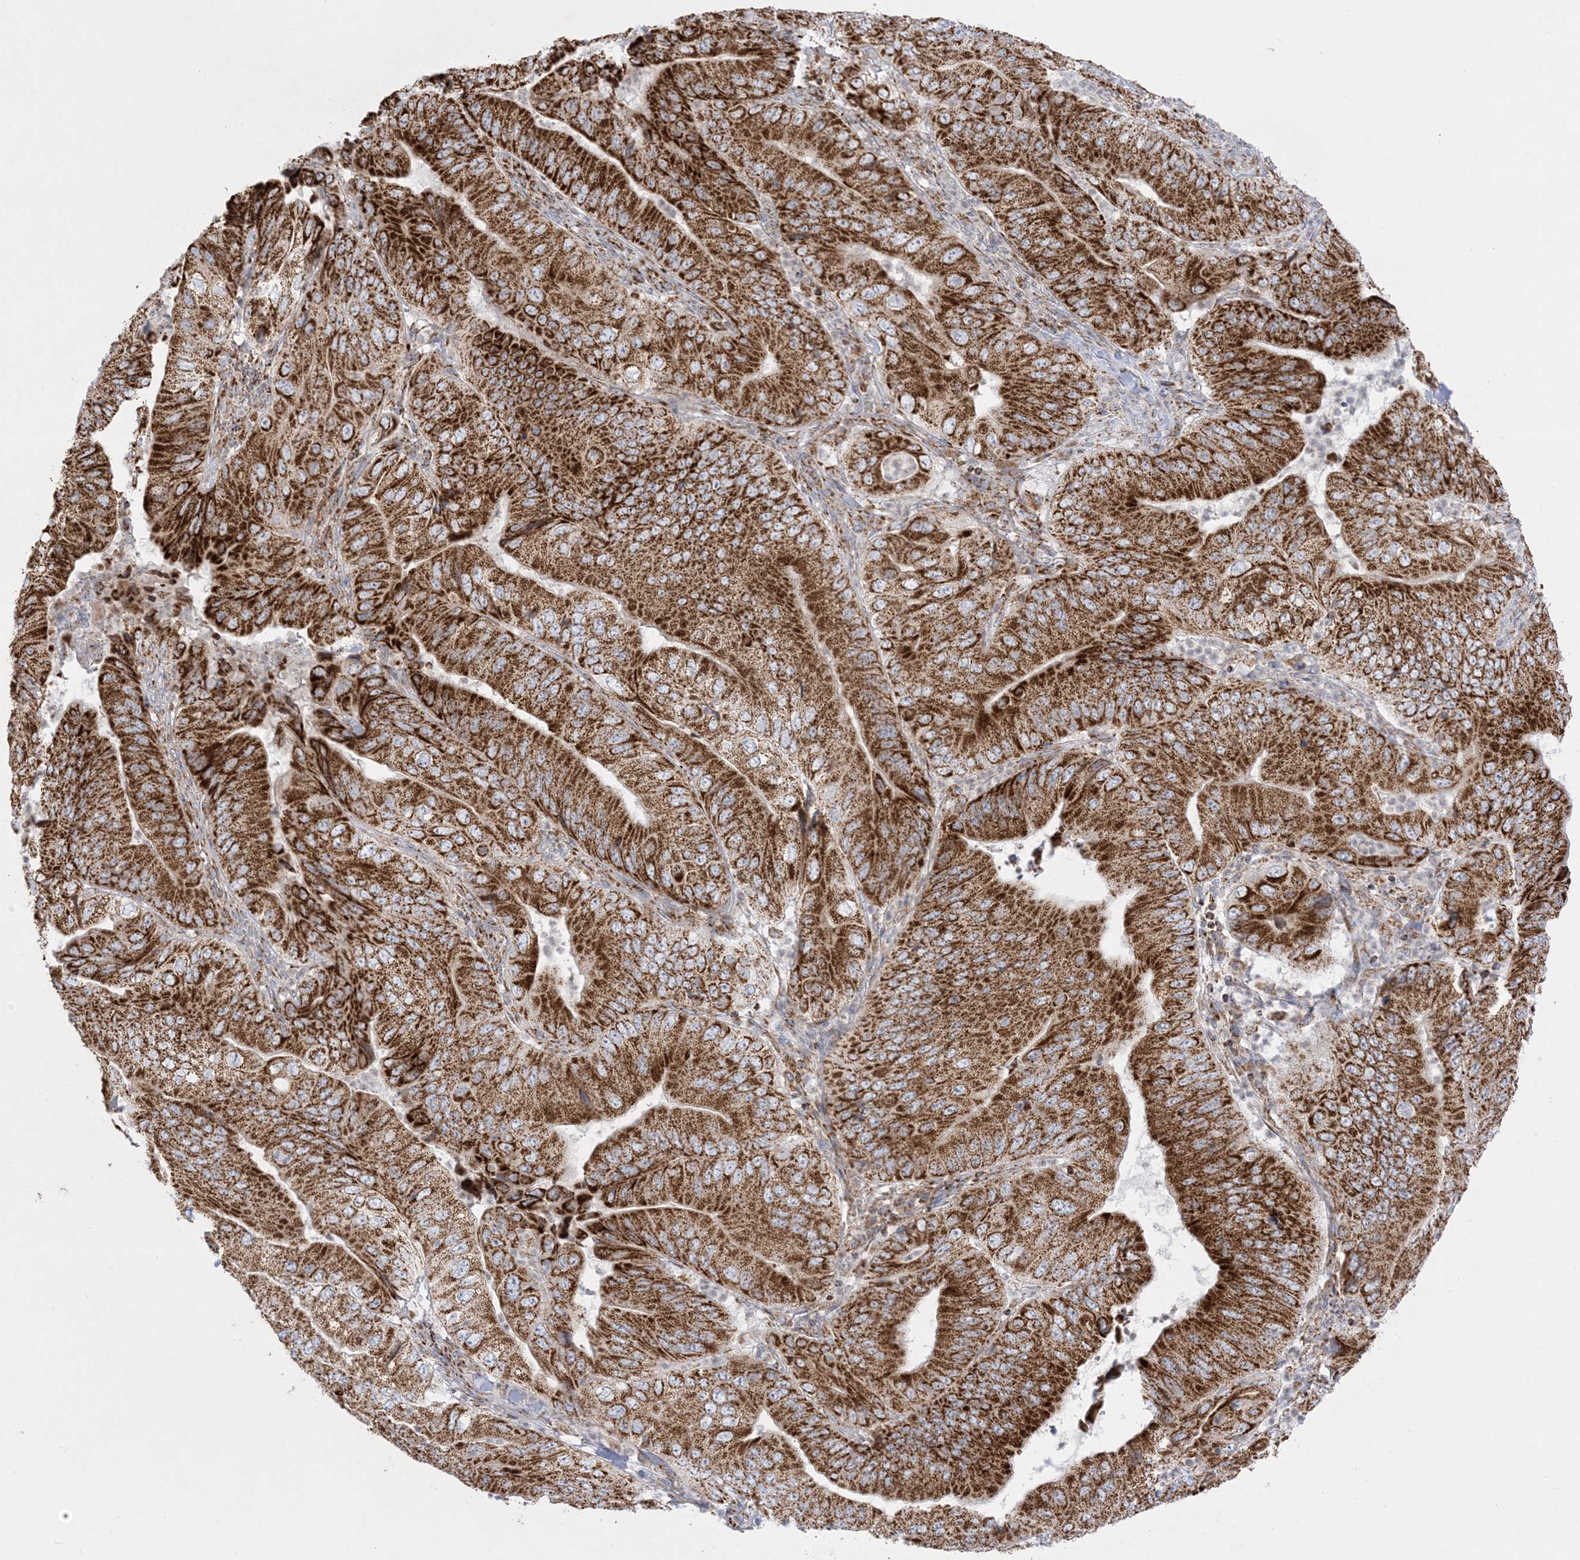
{"staining": {"intensity": "strong", "quantity": ">75%", "location": "cytoplasmic/membranous"}, "tissue": "pancreatic cancer", "cell_type": "Tumor cells", "image_type": "cancer", "snomed": [{"axis": "morphology", "description": "Adenocarcinoma, NOS"}, {"axis": "topography", "description": "Pancreas"}], "caption": "Protein staining demonstrates strong cytoplasmic/membranous positivity in approximately >75% of tumor cells in pancreatic cancer (adenocarcinoma). (DAB IHC with brightfield microscopy, high magnification).", "gene": "MRPS36", "patient": {"sex": "female", "age": 77}}